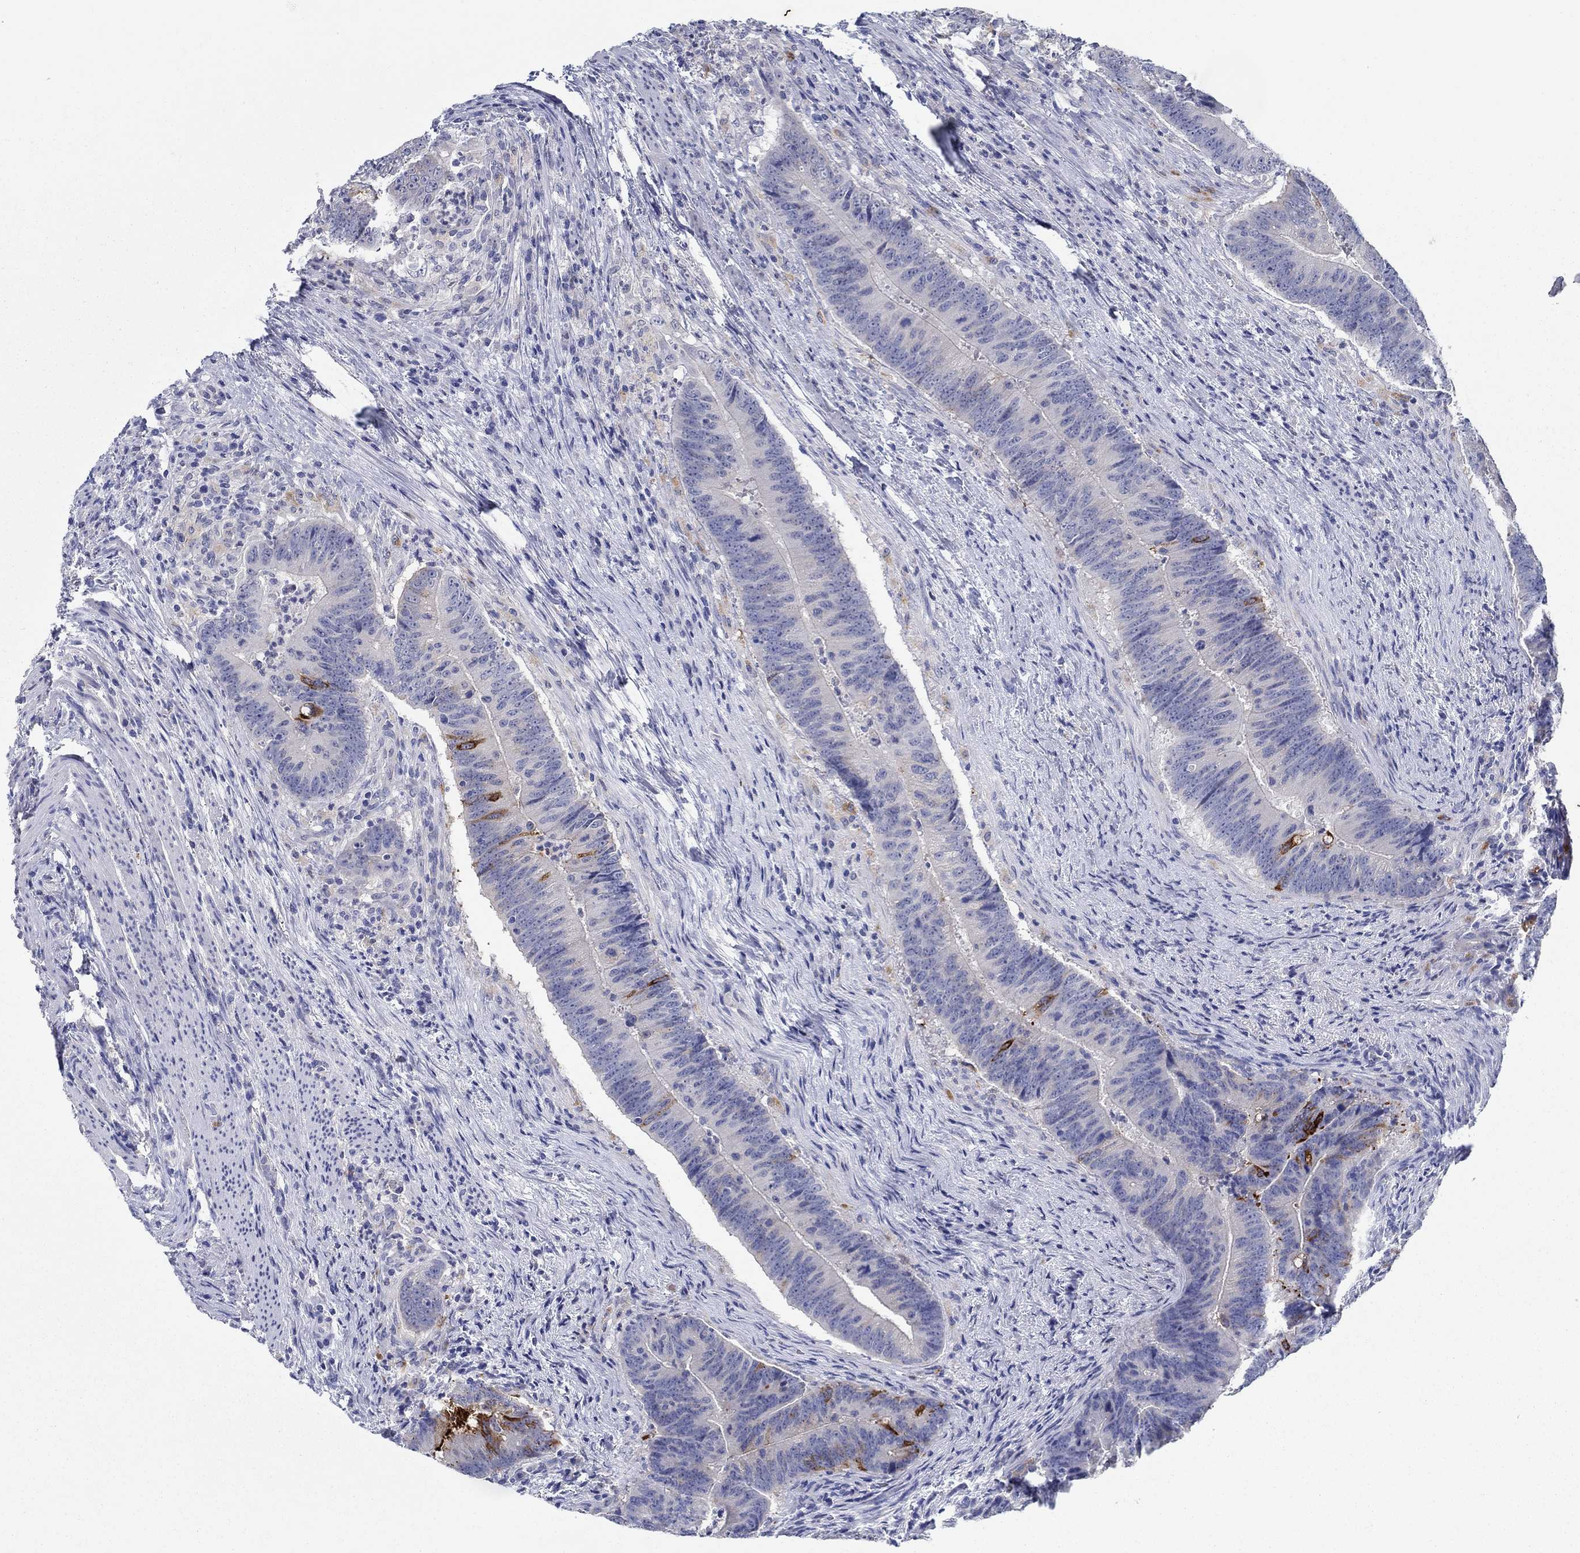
{"staining": {"intensity": "strong", "quantity": "25%-75%", "location": "cytoplasmic/membranous"}, "tissue": "colorectal cancer", "cell_type": "Tumor cells", "image_type": "cancer", "snomed": [{"axis": "morphology", "description": "Adenocarcinoma, NOS"}, {"axis": "topography", "description": "Colon"}], "caption": "Approximately 25%-75% of tumor cells in colorectal cancer show strong cytoplasmic/membranous protein positivity as visualized by brown immunohistochemical staining.", "gene": "RAP1GAP", "patient": {"sex": "female", "age": 87}}